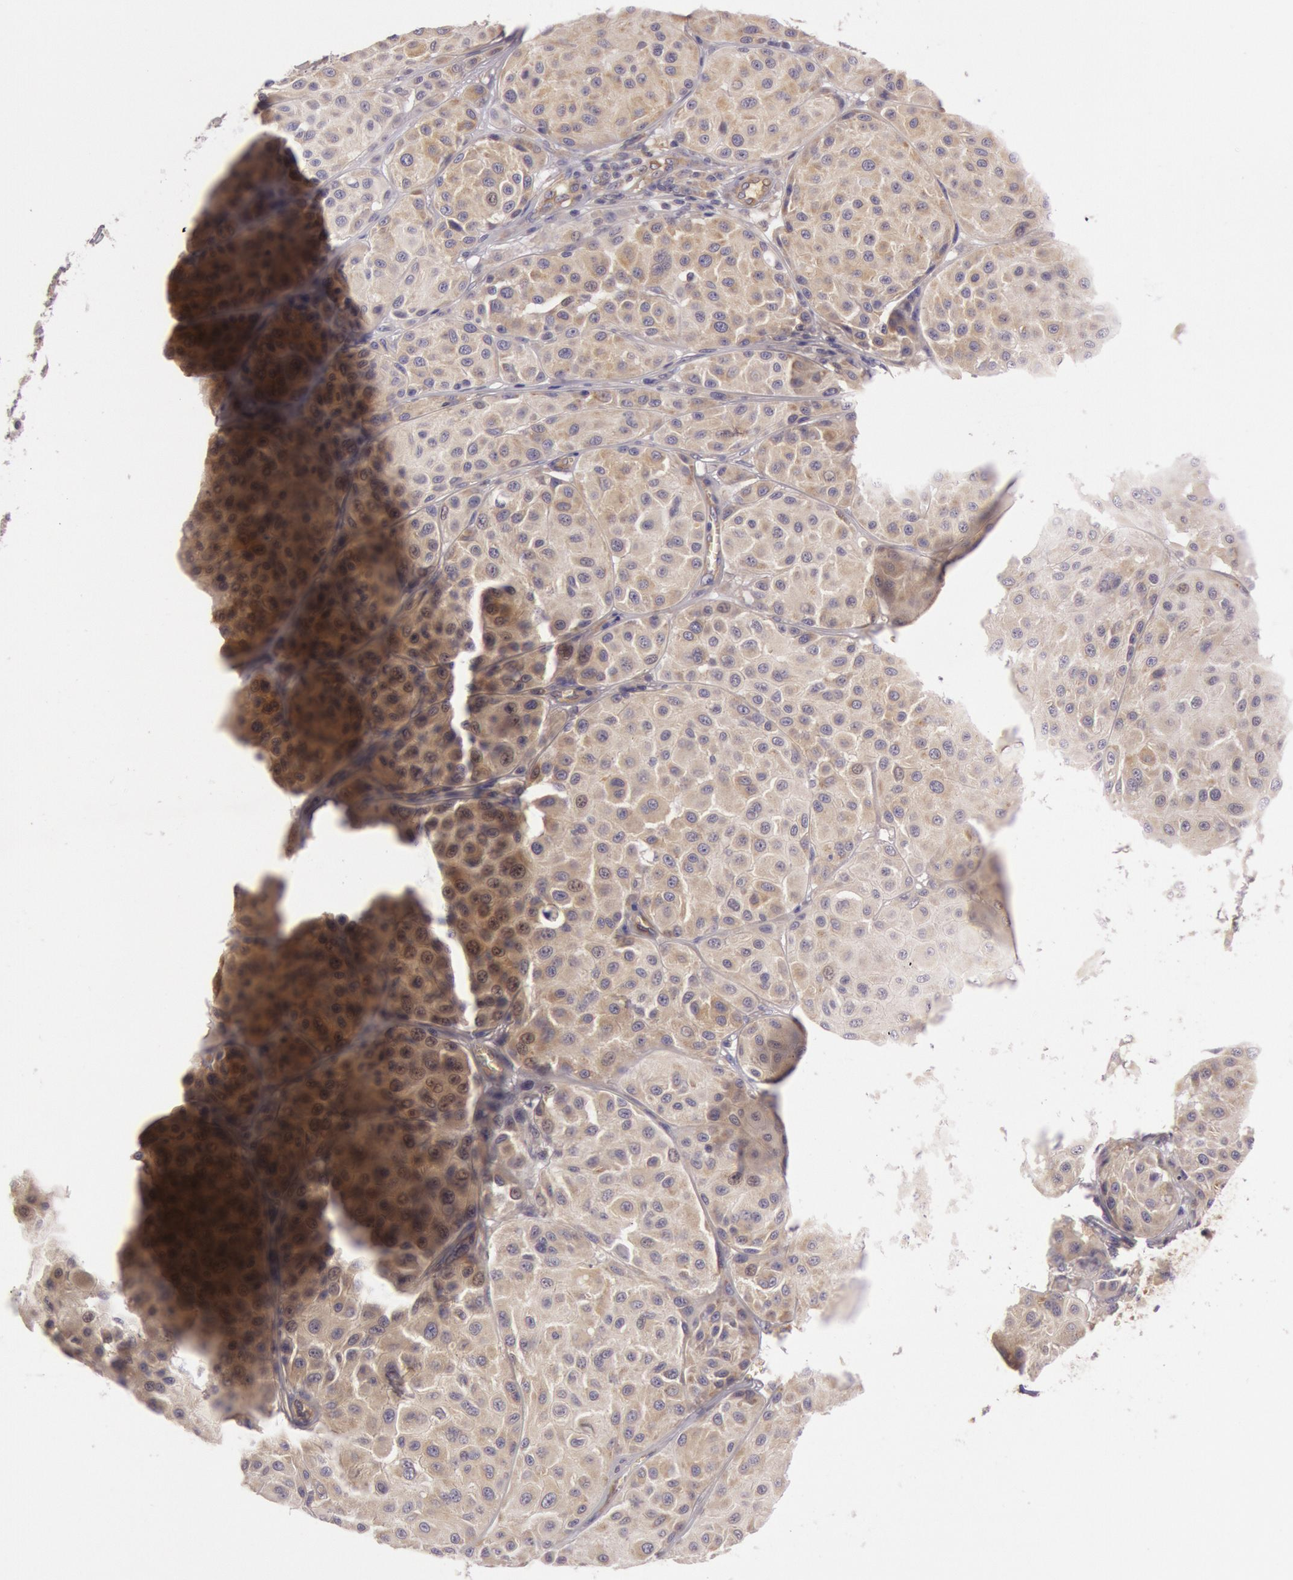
{"staining": {"intensity": "weak", "quantity": ">75%", "location": "cytoplasmic/membranous"}, "tissue": "melanoma", "cell_type": "Tumor cells", "image_type": "cancer", "snomed": [{"axis": "morphology", "description": "Malignant melanoma, NOS"}, {"axis": "topography", "description": "Skin"}], "caption": "A photomicrograph showing weak cytoplasmic/membranous expression in approximately >75% of tumor cells in malignant melanoma, as visualized by brown immunohistochemical staining.", "gene": "CHUK", "patient": {"sex": "male", "age": 36}}